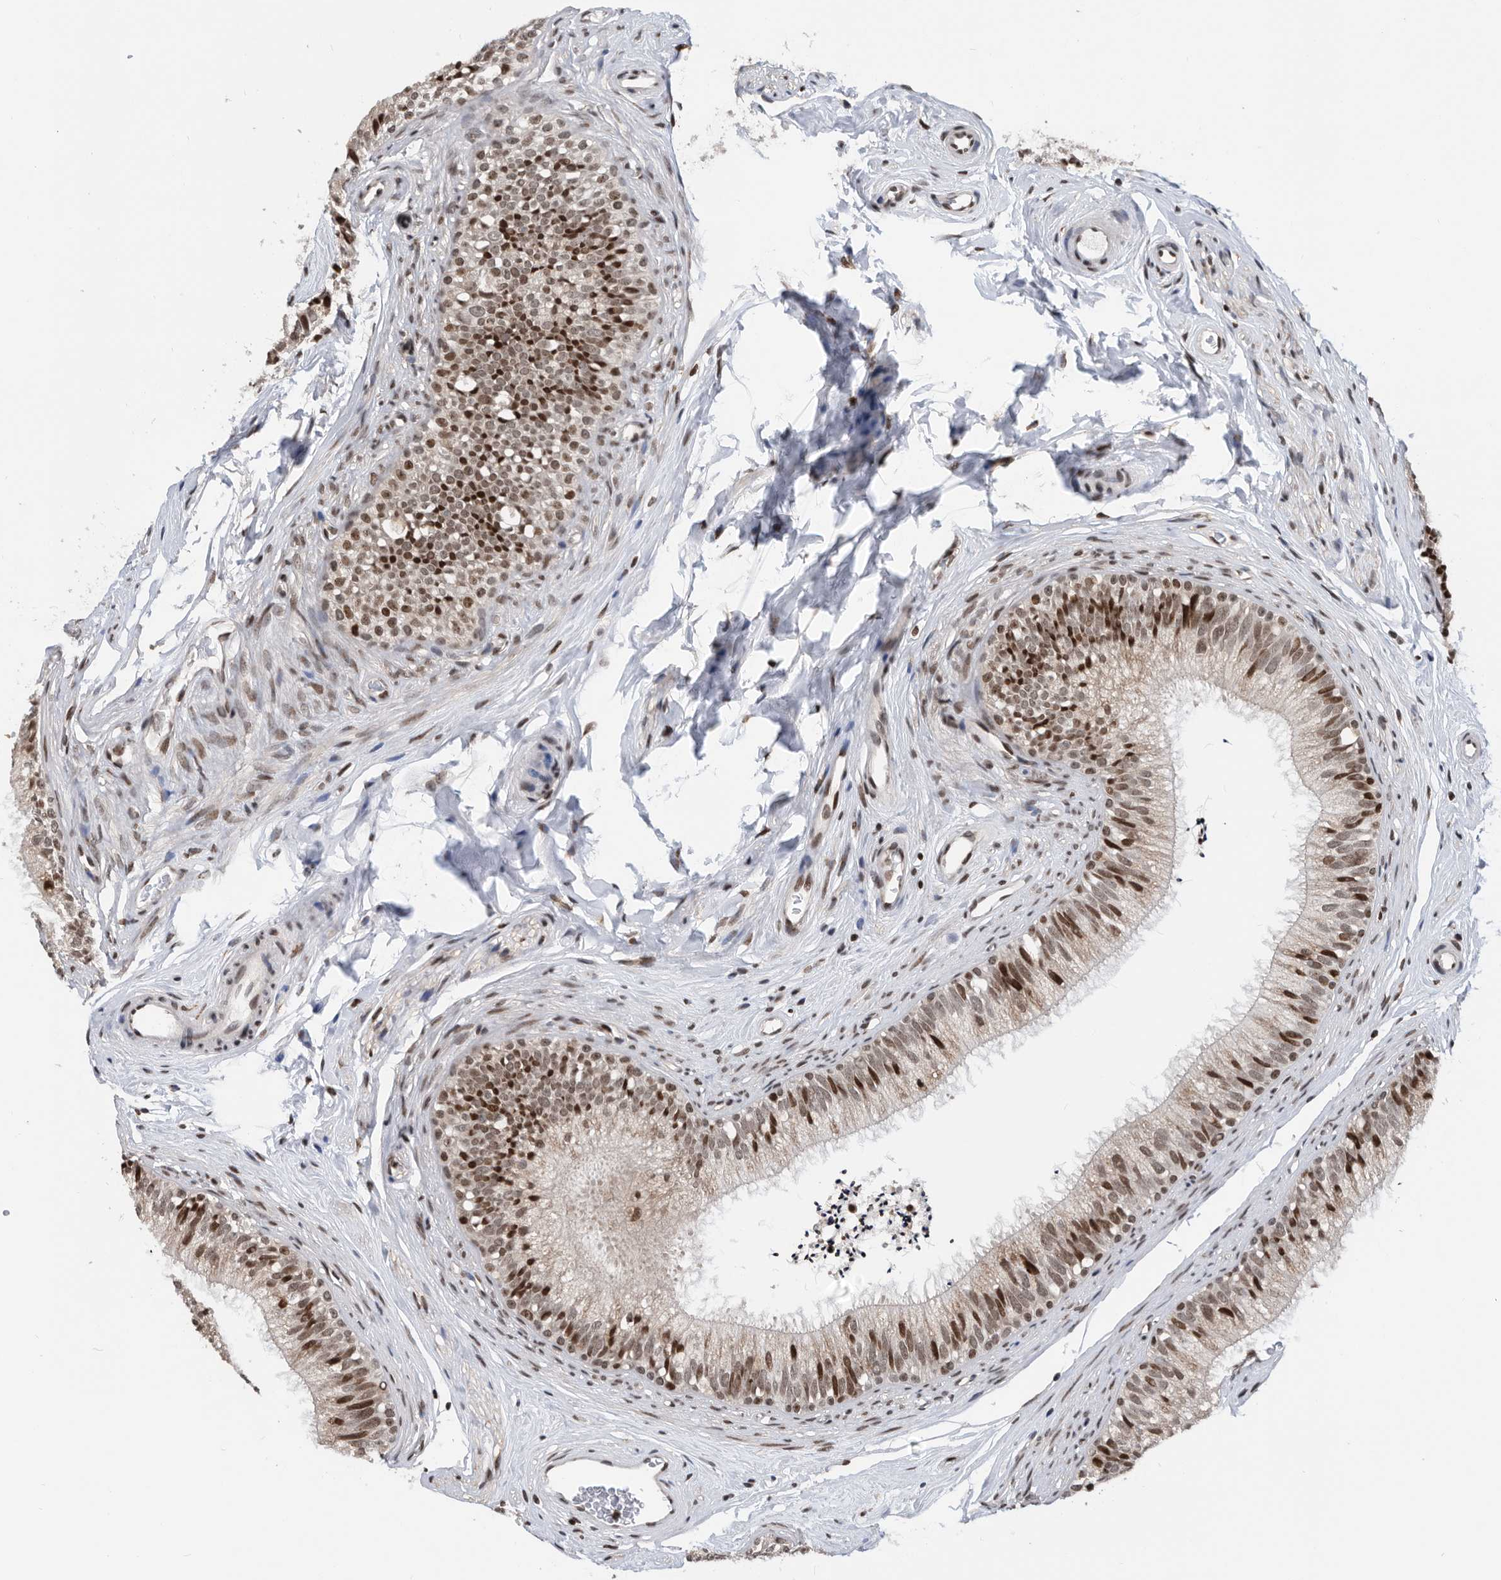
{"staining": {"intensity": "moderate", "quantity": ">75%", "location": "nuclear"}, "tissue": "epididymis", "cell_type": "Glandular cells", "image_type": "normal", "snomed": [{"axis": "morphology", "description": "Normal tissue, NOS"}, {"axis": "topography", "description": "Epididymis"}], "caption": "The photomicrograph demonstrates immunohistochemical staining of unremarkable epididymis. There is moderate nuclear staining is identified in about >75% of glandular cells. (DAB (3,3'-diaminobenzidine) IHC, brown staining for protein, blue staining for nuclei).", "gene": "SNRNP48", "patient": {"sex": "male", "age": 29}}